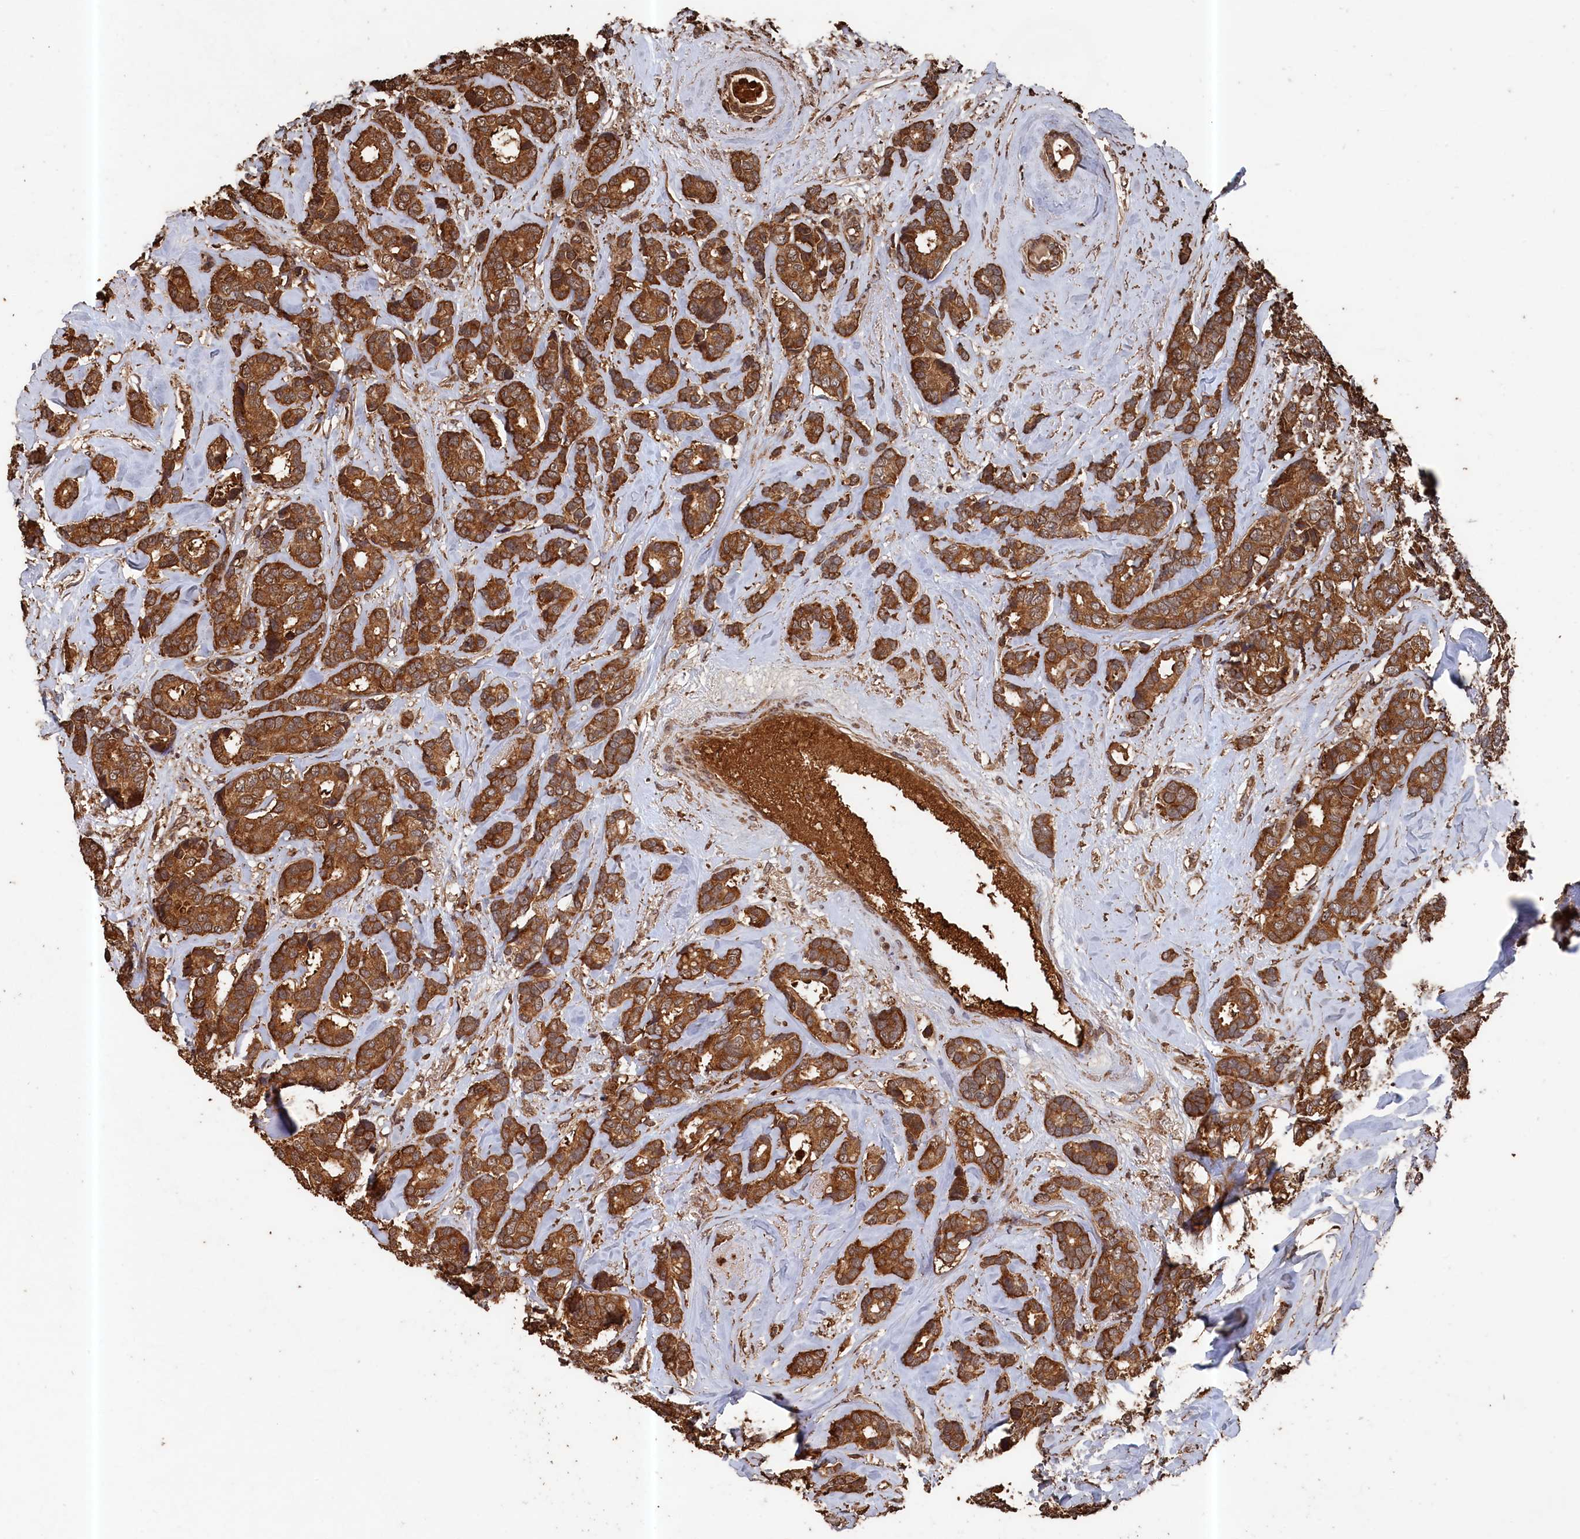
{"staining": {"intensity": "strong", "quantity": ">75%", "location": "cytoplasmic/membranous"}, "tissue": "breast cancer", "cell_type": "Tumor cells", "image_type": "cancer", "snomed": [{"axis": "morphology", "description": "Duct carcinoma"}, {"axis": "topography", "description": "Breast"}], "caption": "Breast cancer stained with a protein marker demonstrates strong staining in tumor cells.", "gene": "SNX33", "patient": {"sex": "female", "age": 87}}